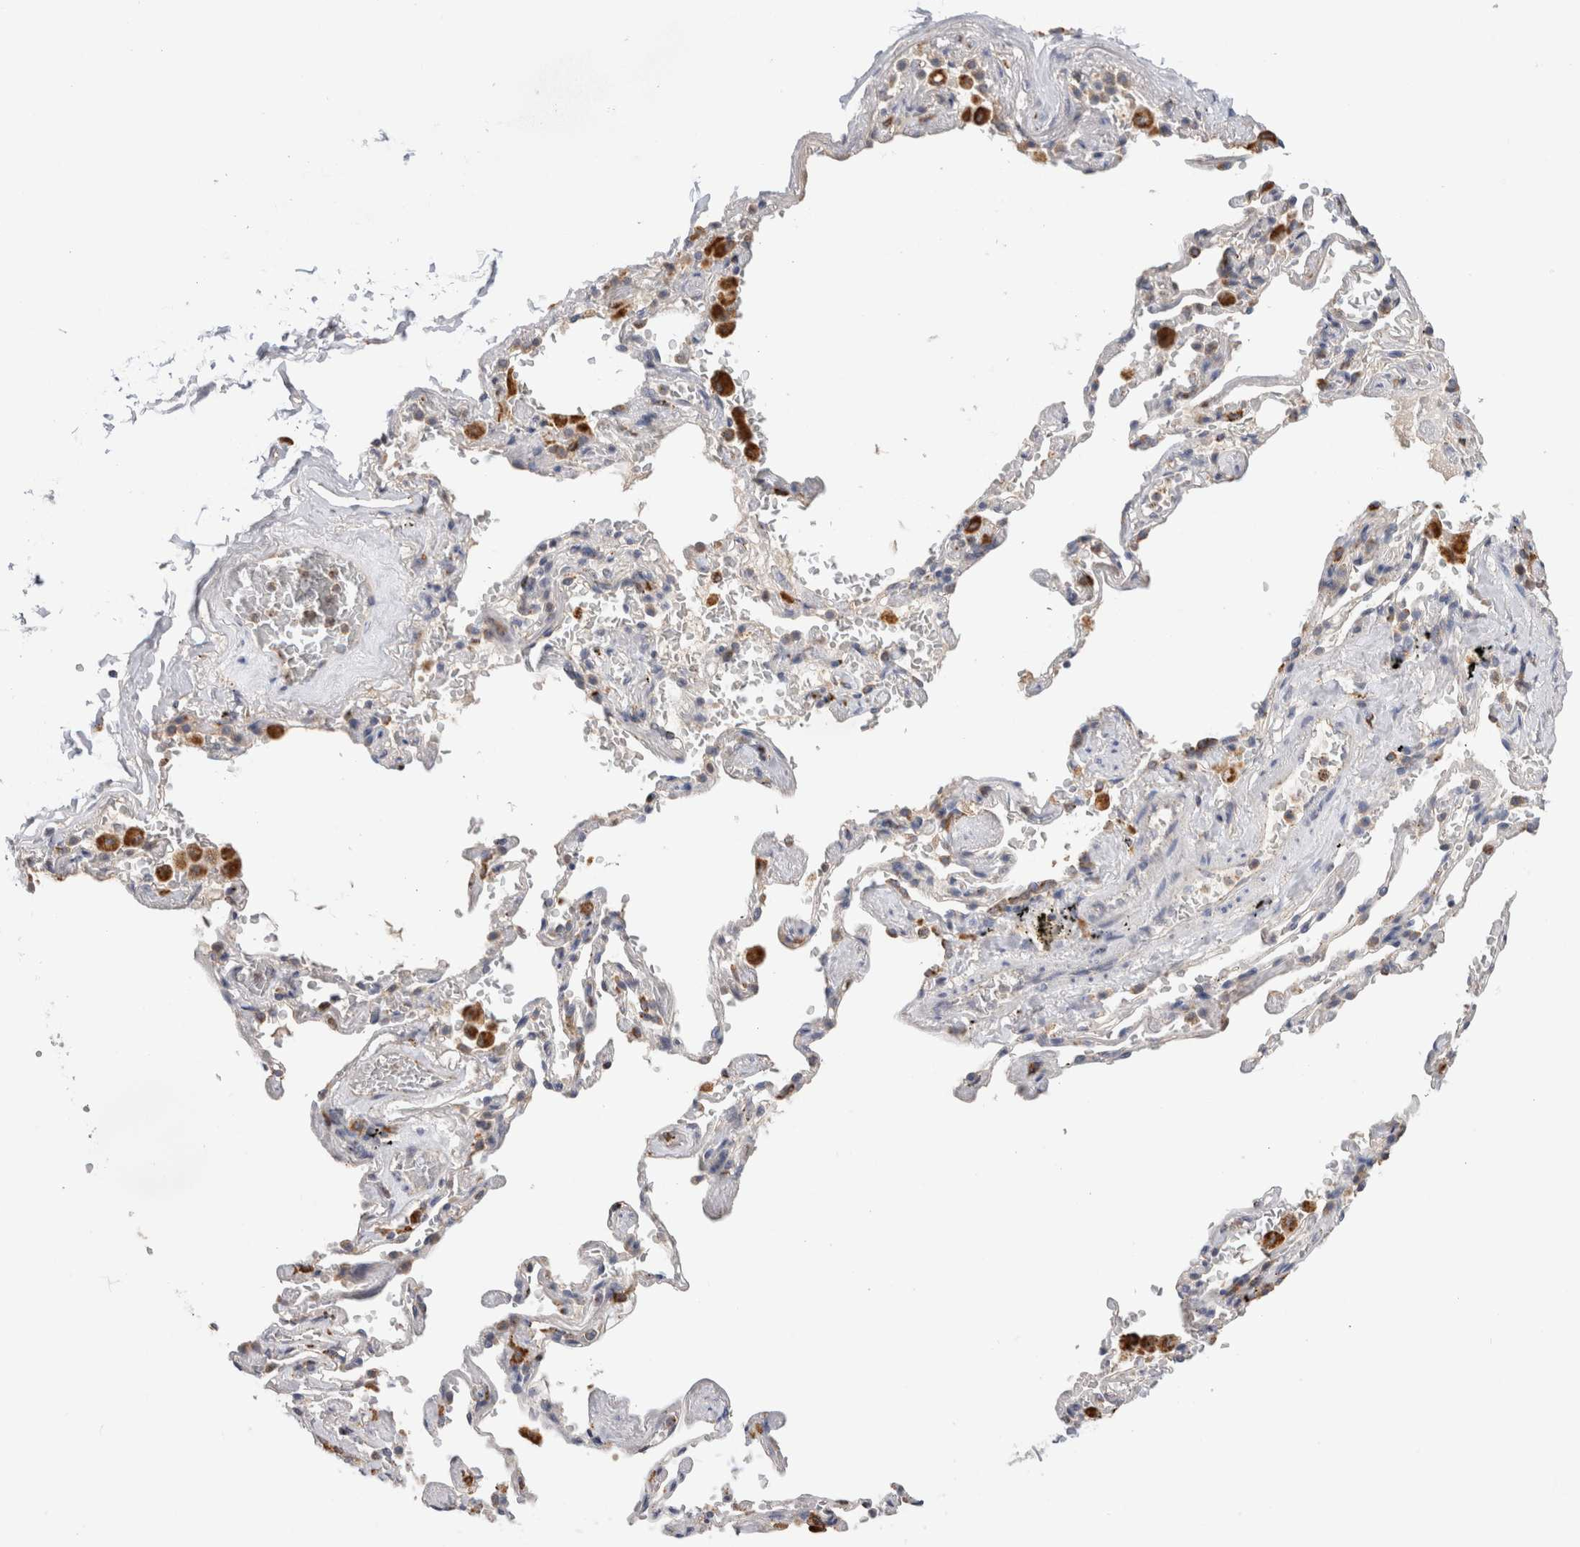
{"staining": {"intensity": "weak", "quantity": ">75%", "location": "cytoplasmic/membranous"}, "tissue": "adipose tissue", "cell_type": "Adipocytes", "image_type": "normal", "snomed": [{"axis": "morphology", "description": "Normal tissue, NOS"}, {"axis": "topography", "description": "Cartilage tissue"}, {"axis": "topography", "description": "Lung"}], "caption": "Immunohistochemical staining of normal adipose tissue reveals weak cytoplasmic/membranous protein expression in about >75% of adipocytes.", "gene": "GNS", "patient": {"sex": "female", "age": 77}}